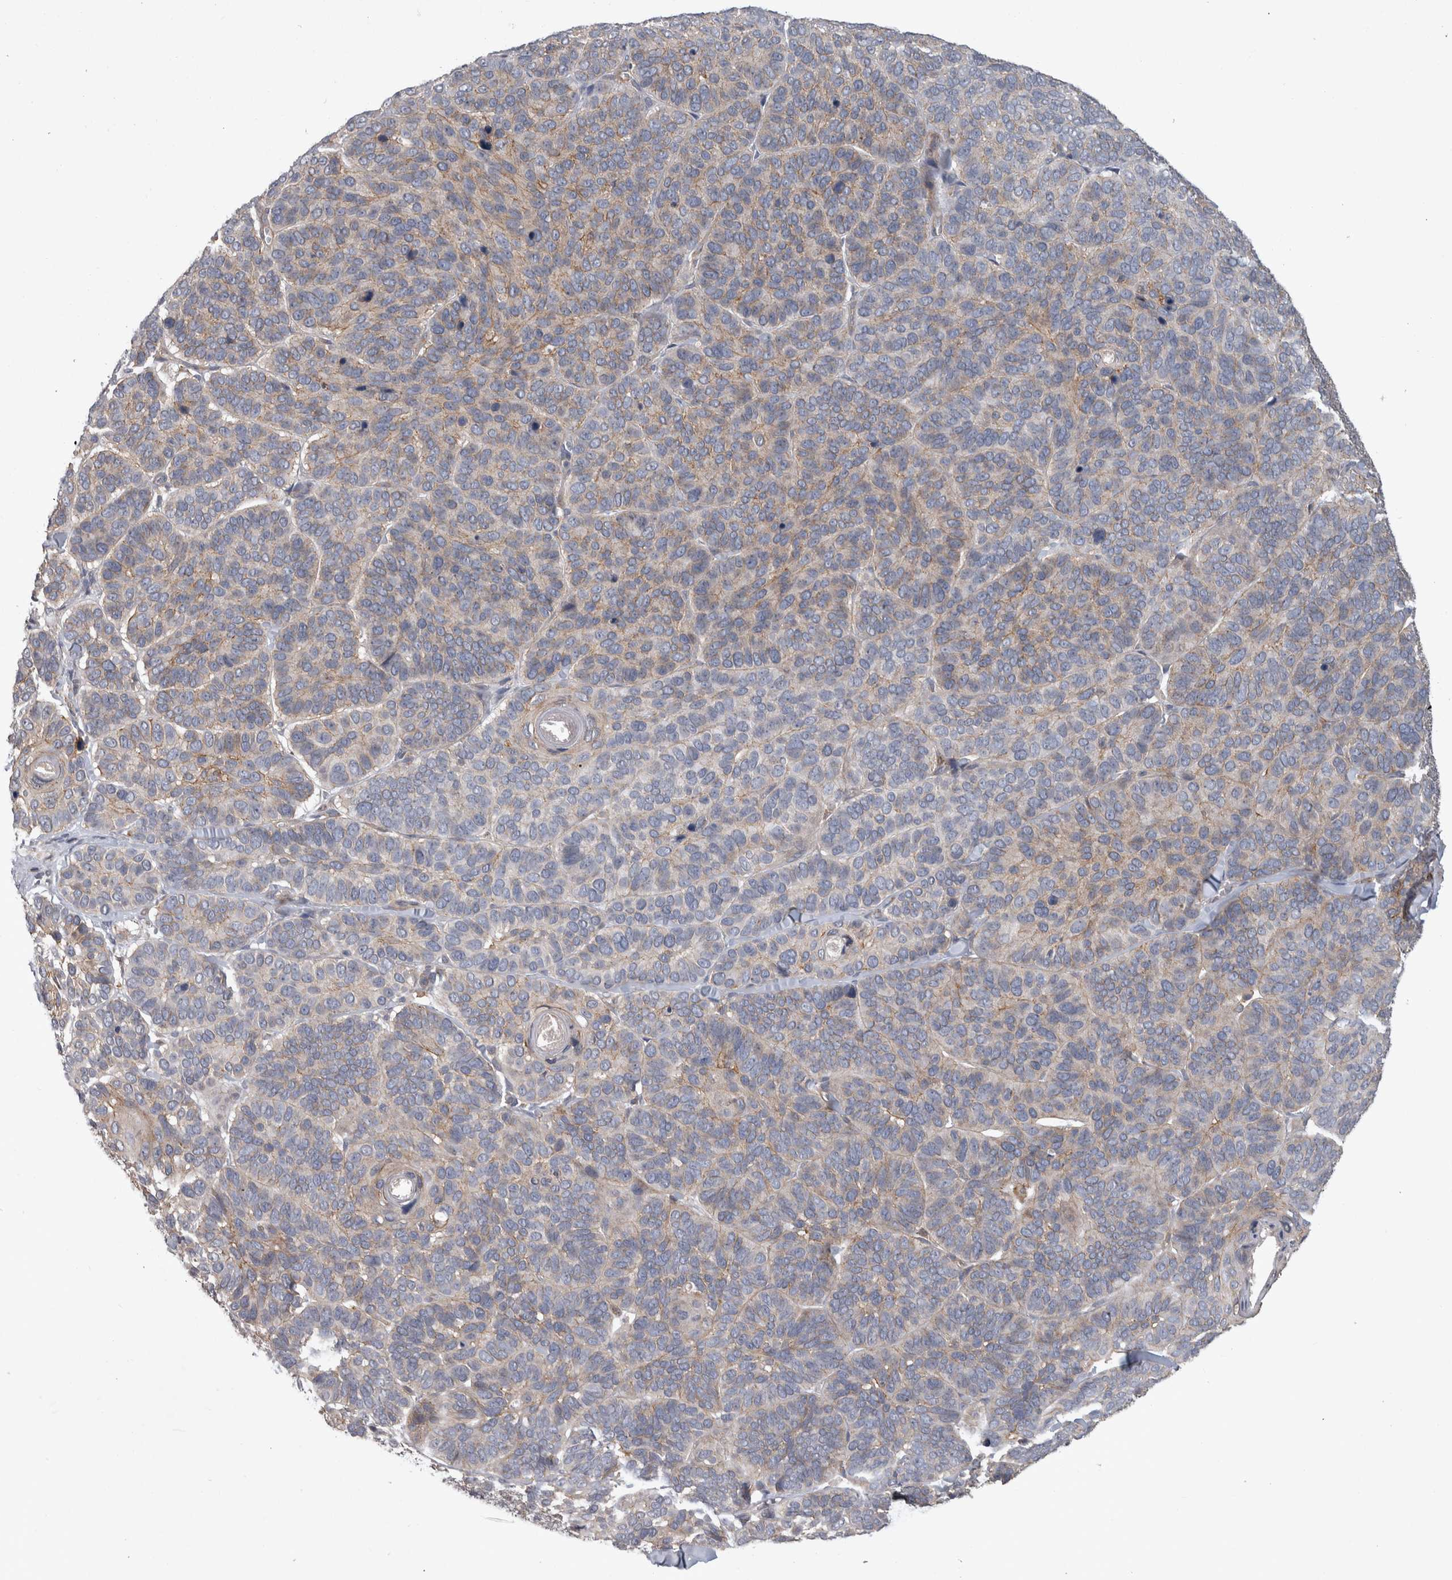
{"staining": {"intensity": "weak", "quantity": "25%-75%", "location": "cytoplasmic/membranous"}, "tissue": "skin cancer", "cell_type": "Tumor cells", "image_type": "cancer", "snomed": [{"axis": "morphology", "description": "Basal cell carcinoma"}, {"axis": "topography", "description": "Skin"}], "caption": "Immunohistochemical staining of skin basal cell carcinoma demonstrates low levels of weak cytoplasmic/membranous protein expression in about 25%-75% of tumor cells.", "gene": "SPATA48", "patient": {"sex": "male", "age": 62}}